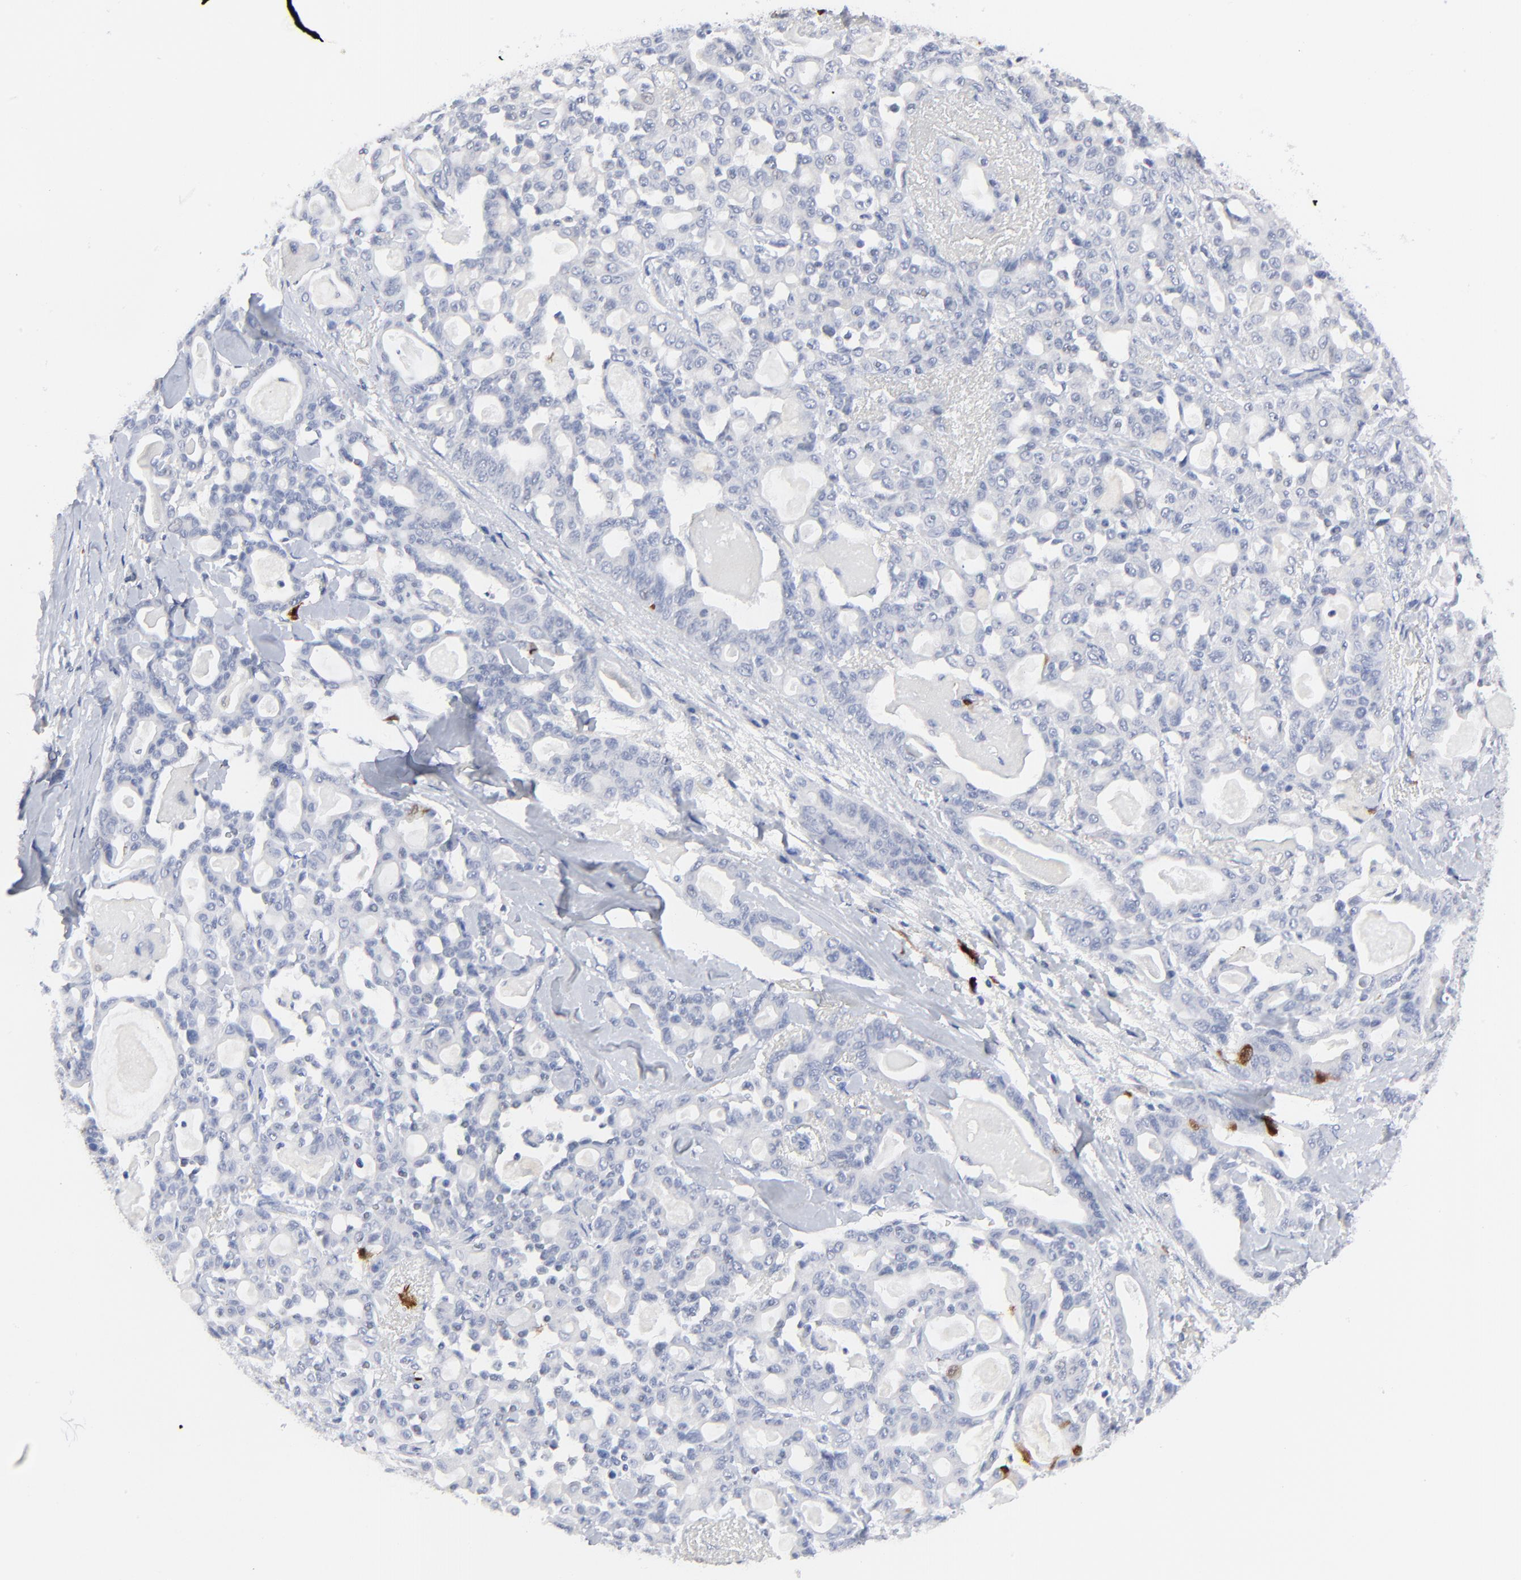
{"staining": {"intensity": "strong", "quantity": "<25%", "location": "cytoplasmic/membranous,nuclear"}, "tissue": "pancreatic cancer", "cell_type": "Tumor cells", "image_type": "cancer", "snomed": [{"axis": "morphology", "description": "Adenocarcinoma, NOS"}, {"axis": "topography", "description": "Pancreas"}], "caption": "Protein analysis of pancreatic cancer tissue exhibits strong cytoplasmic/membranous and nuclear expression in about <25% of tumor cells. (DAB IHC with brightfield microscopy, high magnification).", "gene": "CDK1", "patient": {"sex": "male", "age": 63}}